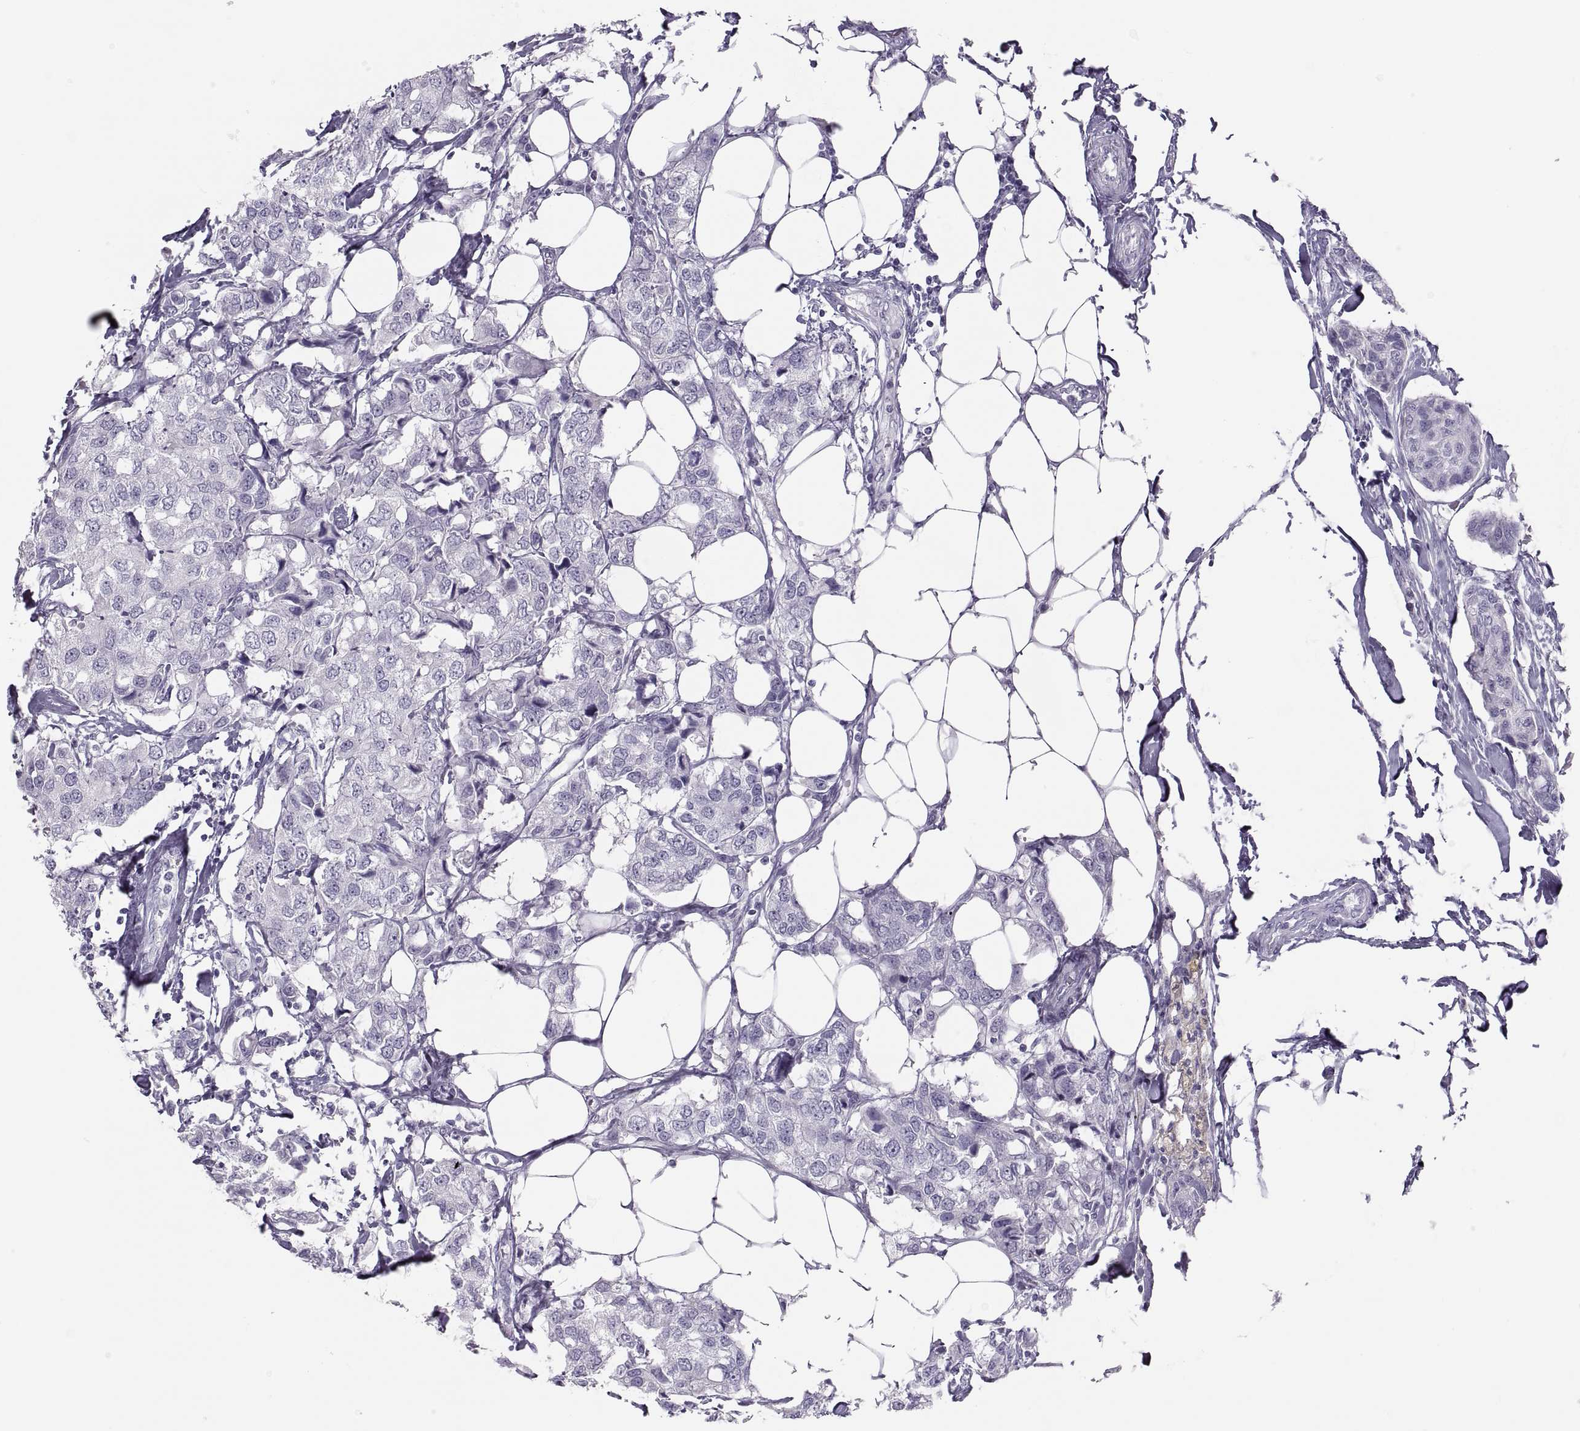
{"staining": {"intensity": "negative", "quantity": "none", "location": "none"}, "tissue": "breast cancer", "cell_type": "Tumor cells", "image_type": "cancer", "snomed": [{"axis": "morphology", "description": "Duct carcinoma"}, {"axis": "topography", "description": "Breast"}], "caption": "This is an immunohistochemistry histopathology image of breast cancer. There is no expression in tumor cells.", "gene": "SEMG1", "patient": {"sex": "female", "age": 80}}